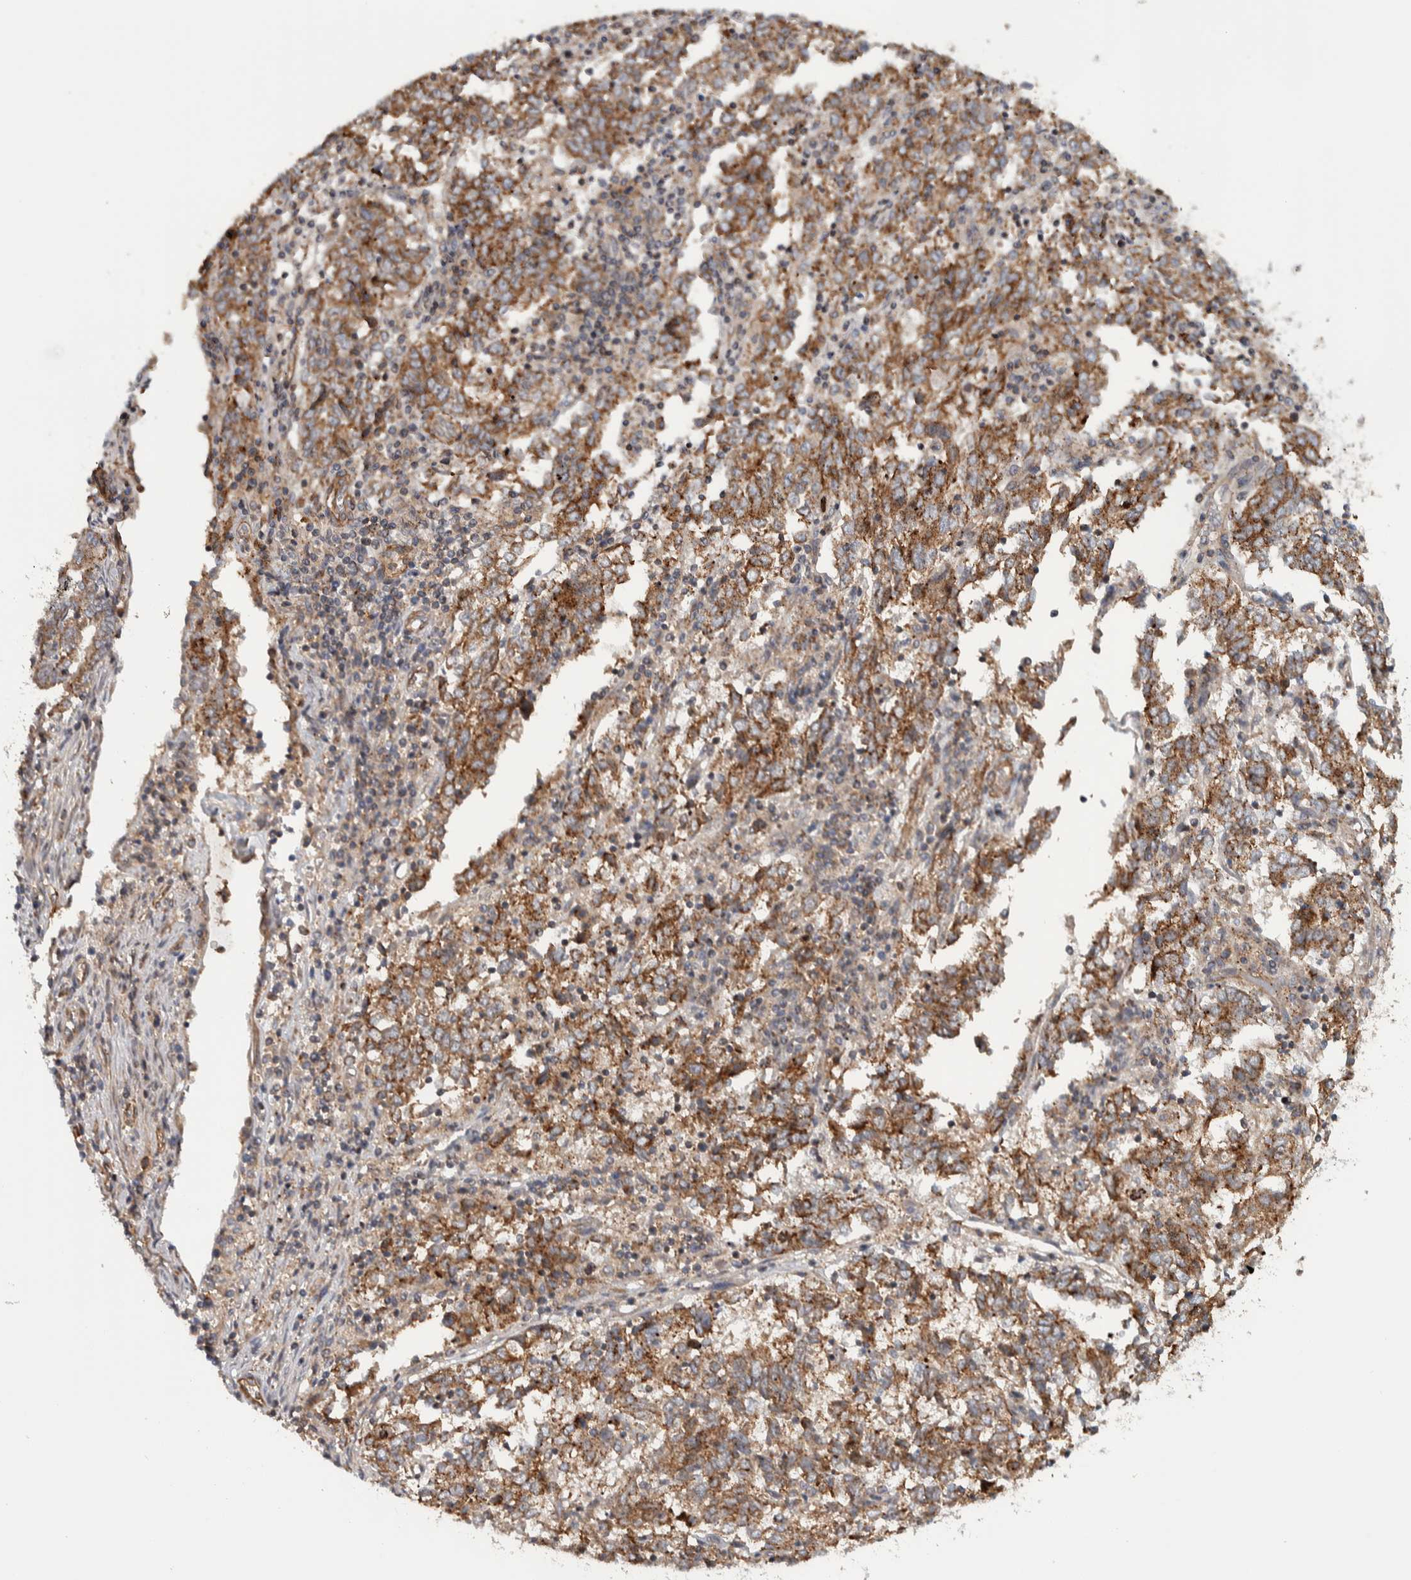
{"staining": {"intensity": "moderate", "quantity": ">75%", "location": "cytoplasmic/membranous"}, "tissue": "endometrial cancer", "cell_type": "Tumor cells", "image_type": "cancer", "snomed": [{"axis": "morphology", "description": "Adenocarcinoma, NOS"}, {"axis": "topography", "description": "Endometrium"}], "caption": "Protein staining demonstrates moderate cytoplasmic/membranous positivity in about >75% of tumor cells in adenocarcinoma (endometrial). (DAB IHC with brightfield microscopy, high magnification).", "gene": "CHMP4C", "patient": {"sex": "female", "age": 80}}